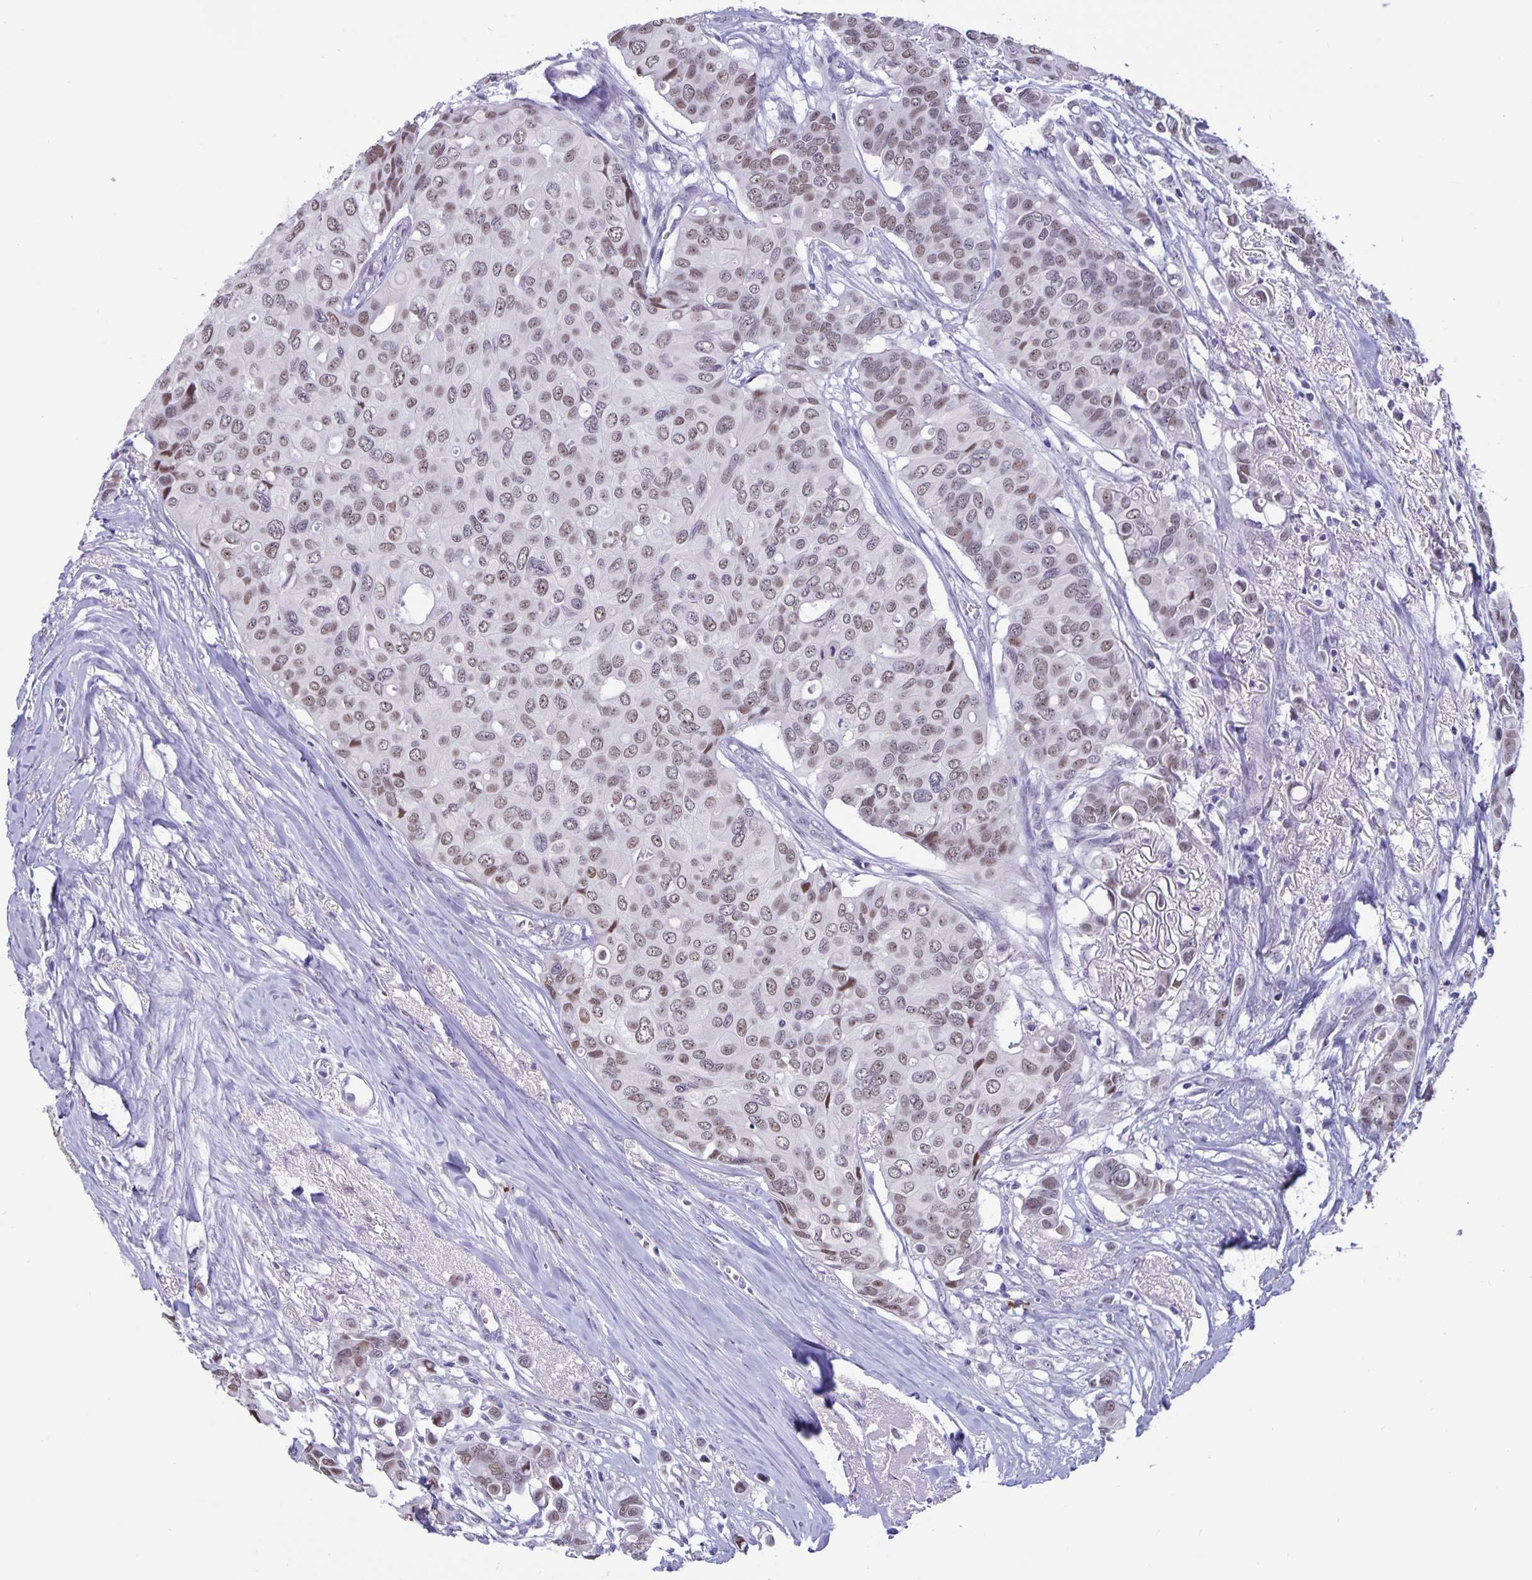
{"staining": {"intensity": "moderate", "quantity": "25%-75%", "location": "nuclear"}, "tissue": "breast cancer", "cell_type": "Tumor cells", "image_type": "cancer", "snomed": [{"axis": "morphology", "description": "Duct carcinoma"}, {"axis": "topography", "description": "Breast"}], "caption": "This image shows breast infiltrating ductal carcinoma stained with immunohistochemistry to label a protein in brown. The nuclear of tumor cells show moderate positivity for the protein. Nuclei are counter-stained blue.", "gene": "ERMN", "patient": {"sex": "female", "age": 54}}